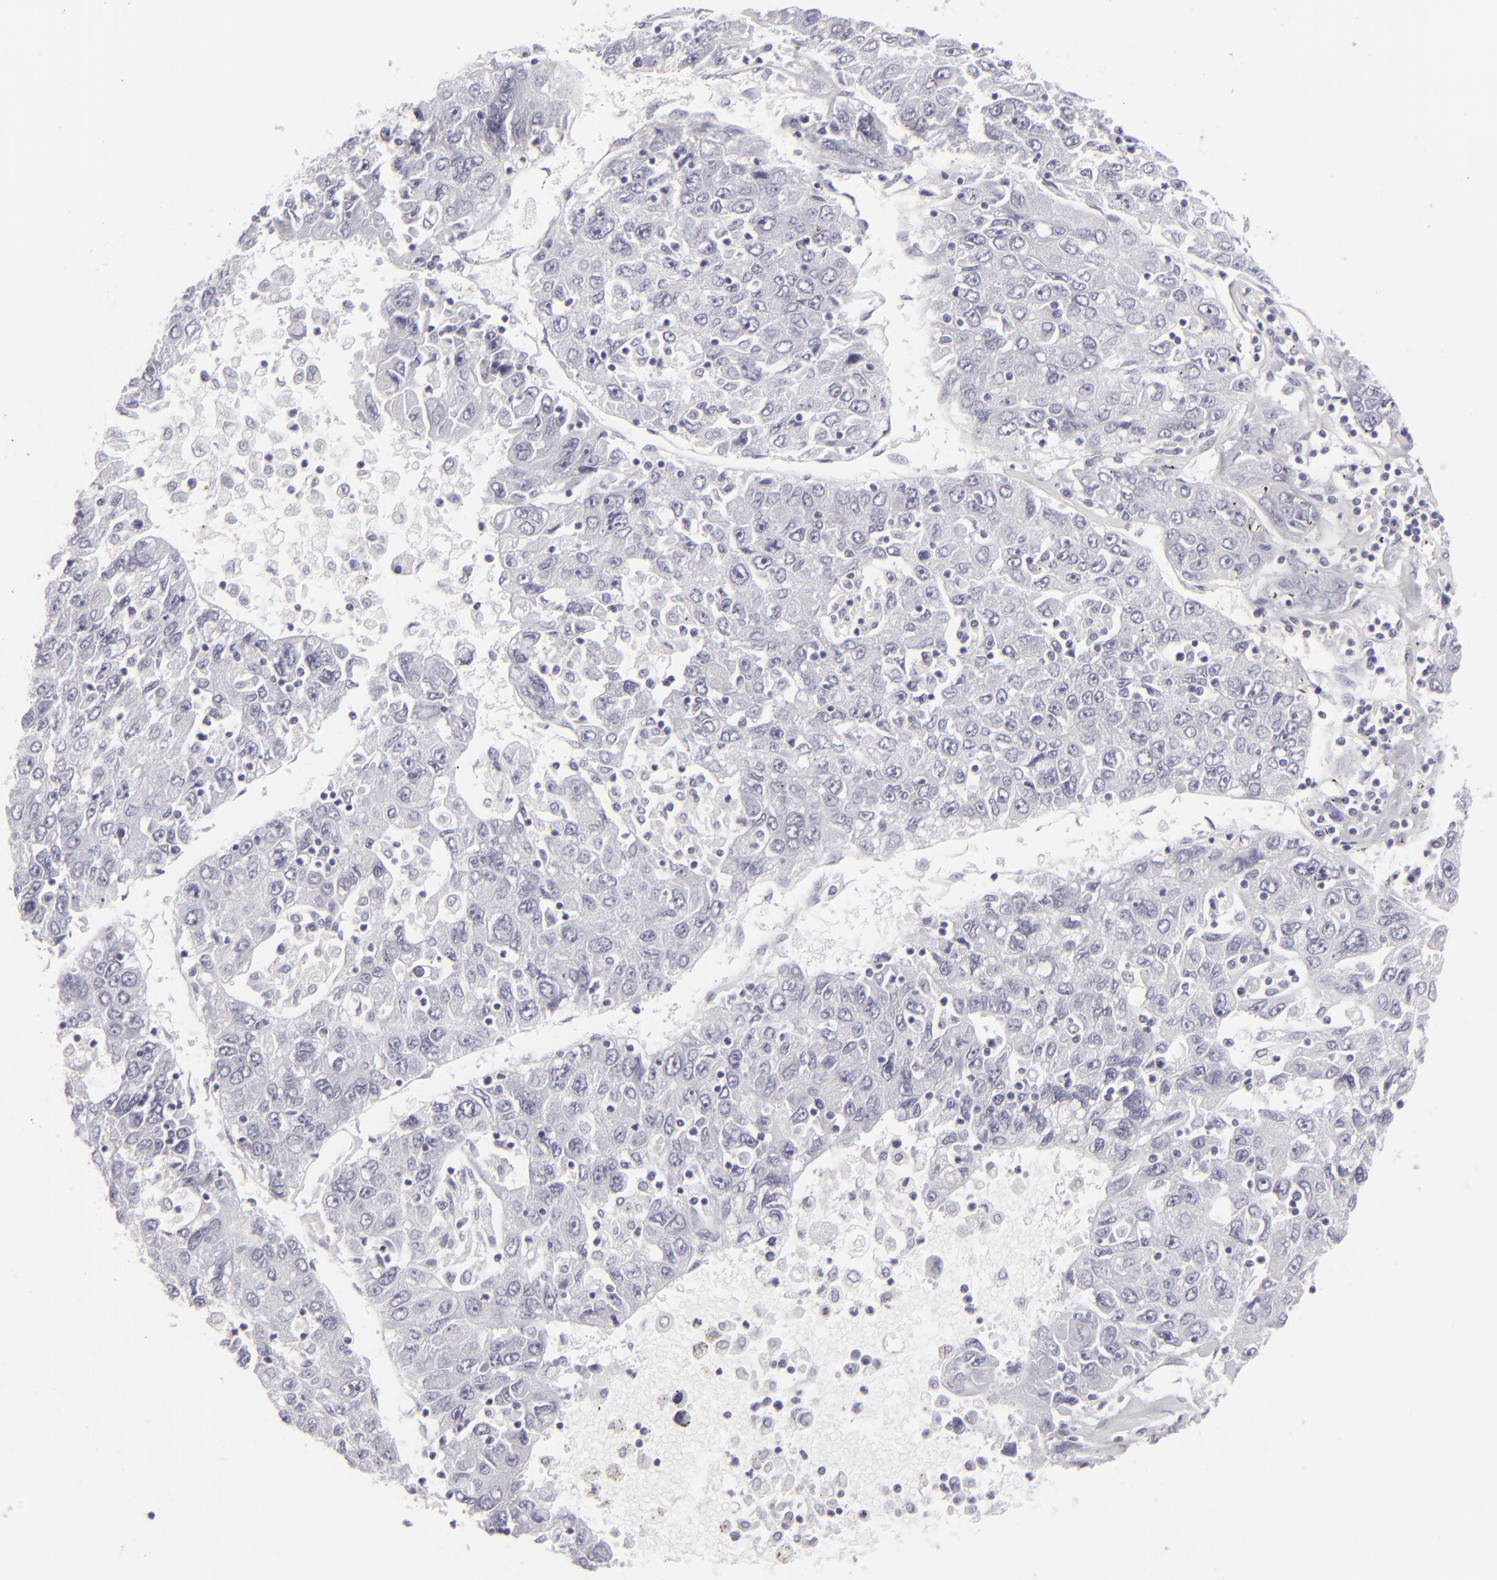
{"staining": {"intensity": "negative", "quantity": "none", "location": "none"}, "tissue": "liver cancer", "cell_type": "Tumor cells", "image_type": "cancer", "snomed": [{"axis": "morphology", "description": "Carcinoma, Hepatocellular, NOS"}, {"axis": "topography", "description": "Liver"}], "caption": "Liver cancer (hepatocellular carcinoma) was stained to show a protein in brown. There is no significant expression in tumor cells.", "gene": "KRT1", "patient": {"sex": "male", "age": 49}}